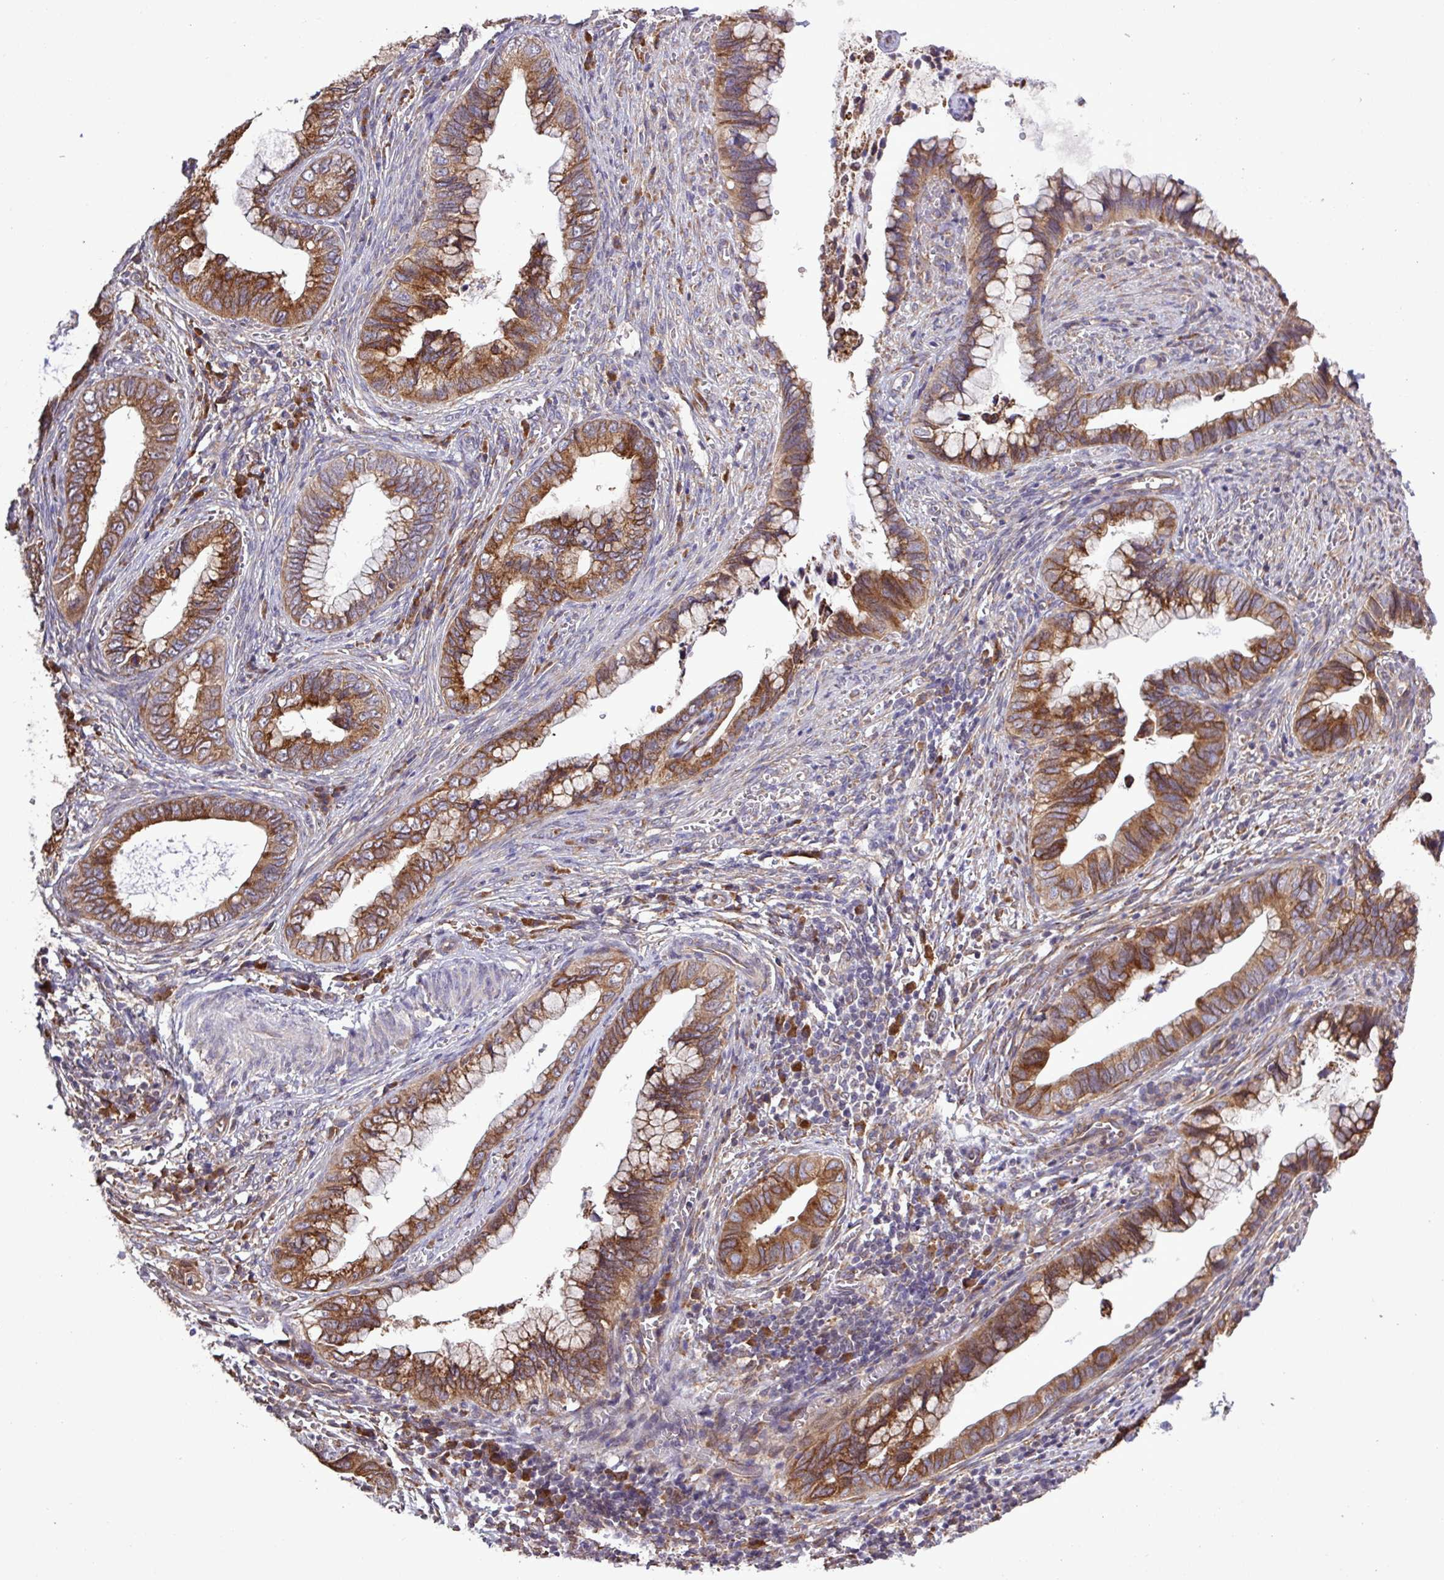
{"staining": {"intensity": "strong", "quantity": ">75%", "location": "cytoplasmic/membranous"}, "tissue": "cervical cancer", "cell_type": "Tumor cells", "image_type": "cancer", "snomed": [{"axis": "morphology", "description": "Adenocarcinoma, NOS"}, {"axis": "topography", "description": "Cervix"}], "caption": "Immunohistochemistry (DAB (3,3'-diaminobenzidine)) staining of human cervical adenocarcinoma displays strong cytoplasmic/membranous protein positivity in approximately >75% of tumor cells. The staining was performed using DAB to visualize the protein expression in brown, while the nuclei were stained in blue with hematoxylin (Magnification: 20x).", "gene": "MEGF6", "patient": {"sex": "female", "age": 44}}